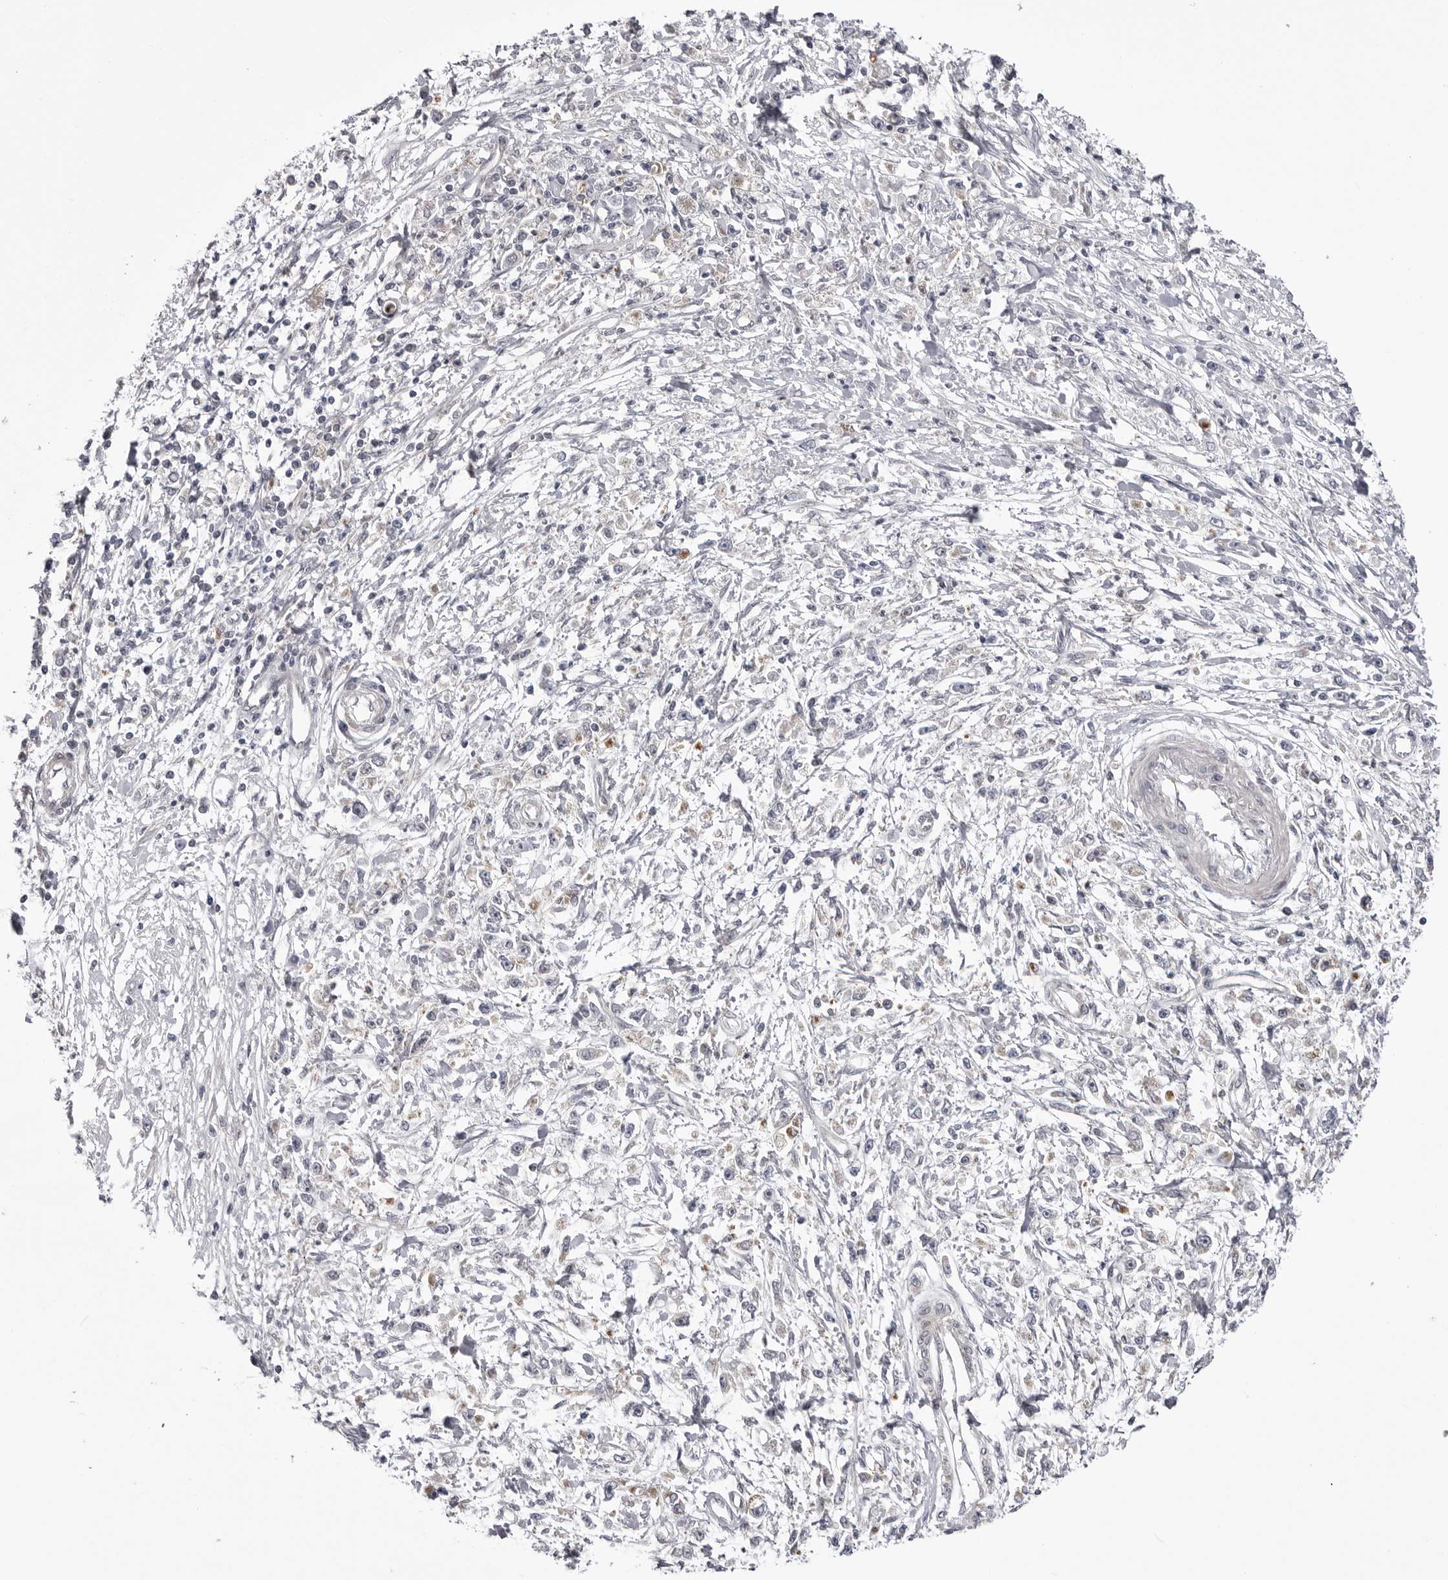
{"staining": {"intensity": "negative", "quantity": "none", "location": "none"}, "tissue": "stomach cancer", "cell_type": "Tumor cells", "image_type": "cancer", "snomed": [{"axis": "morphology", "description": "Adenocarcinoma, NOS"}, {"axis": "topography", "description": "Stomach"}], "caption": "IHC image of neoplastic tissue: stomach cancer stained with DAB (3,3'-diaminobenzidine) shows no significant protein positivity in tumor cells.", "gene": "CCDC18", "patient": {"sex": "female", "age": 59}}